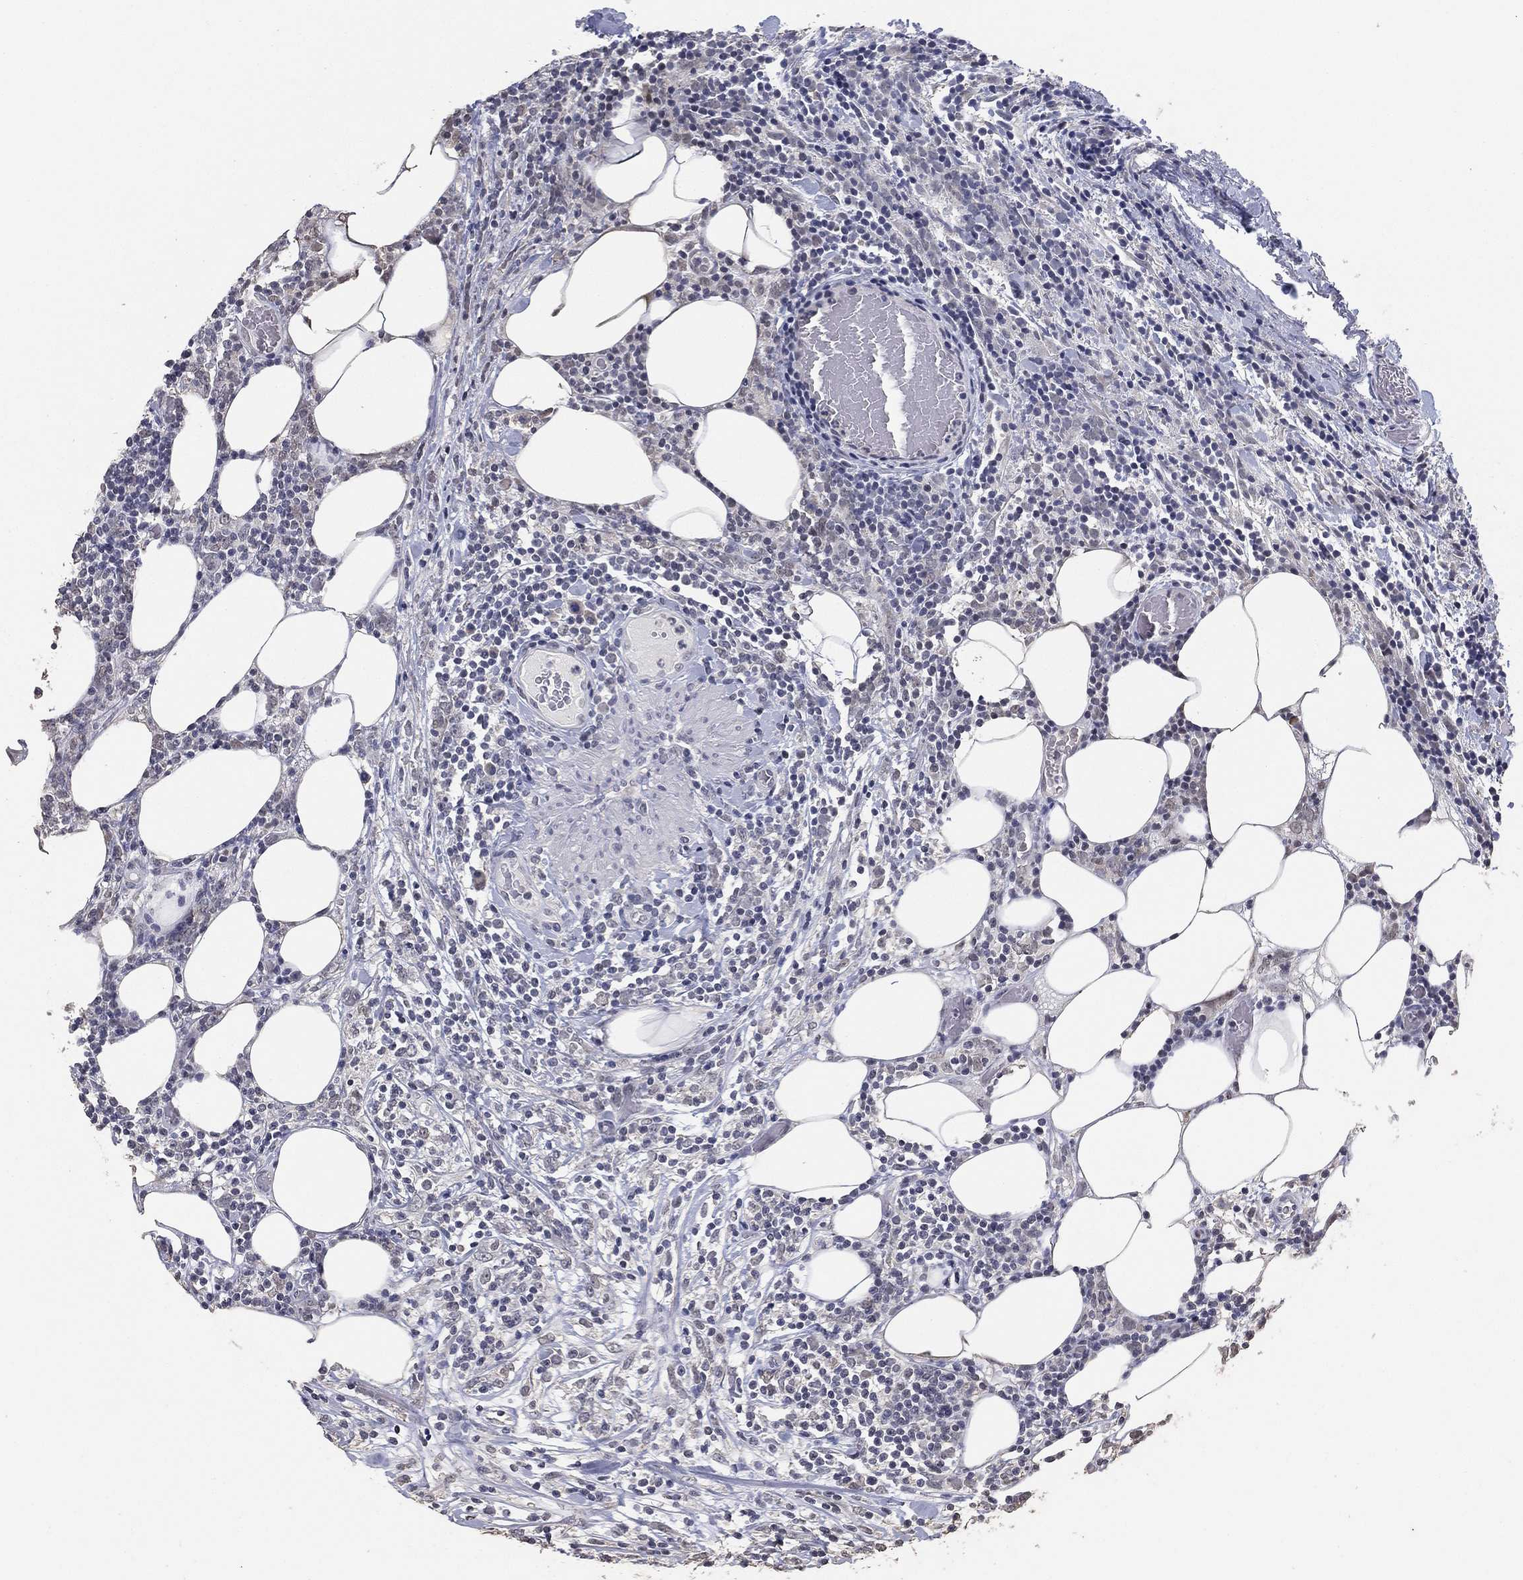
{"staining": {"intensity": "negative", "quantity": "none", "location": "none"}, "tissue": "lymphoma", "cell_type": "Tumor cells", "image_type": "cancer", "snomed": [{"axis": "morphology", "description": "Malignant lymphoma, non-Hodgkin's type, High grade"}, {"axis": "topography", "description": "Lymph node"}], "caption": "High magnification brightfield microscopy of lymphoma stained with DAB (brown) and counterstained with hematoxylin (blue): tumor cells show no significant positivity.", "gene": "DSG1", "patient": {"sex": "female", "age": 84}}